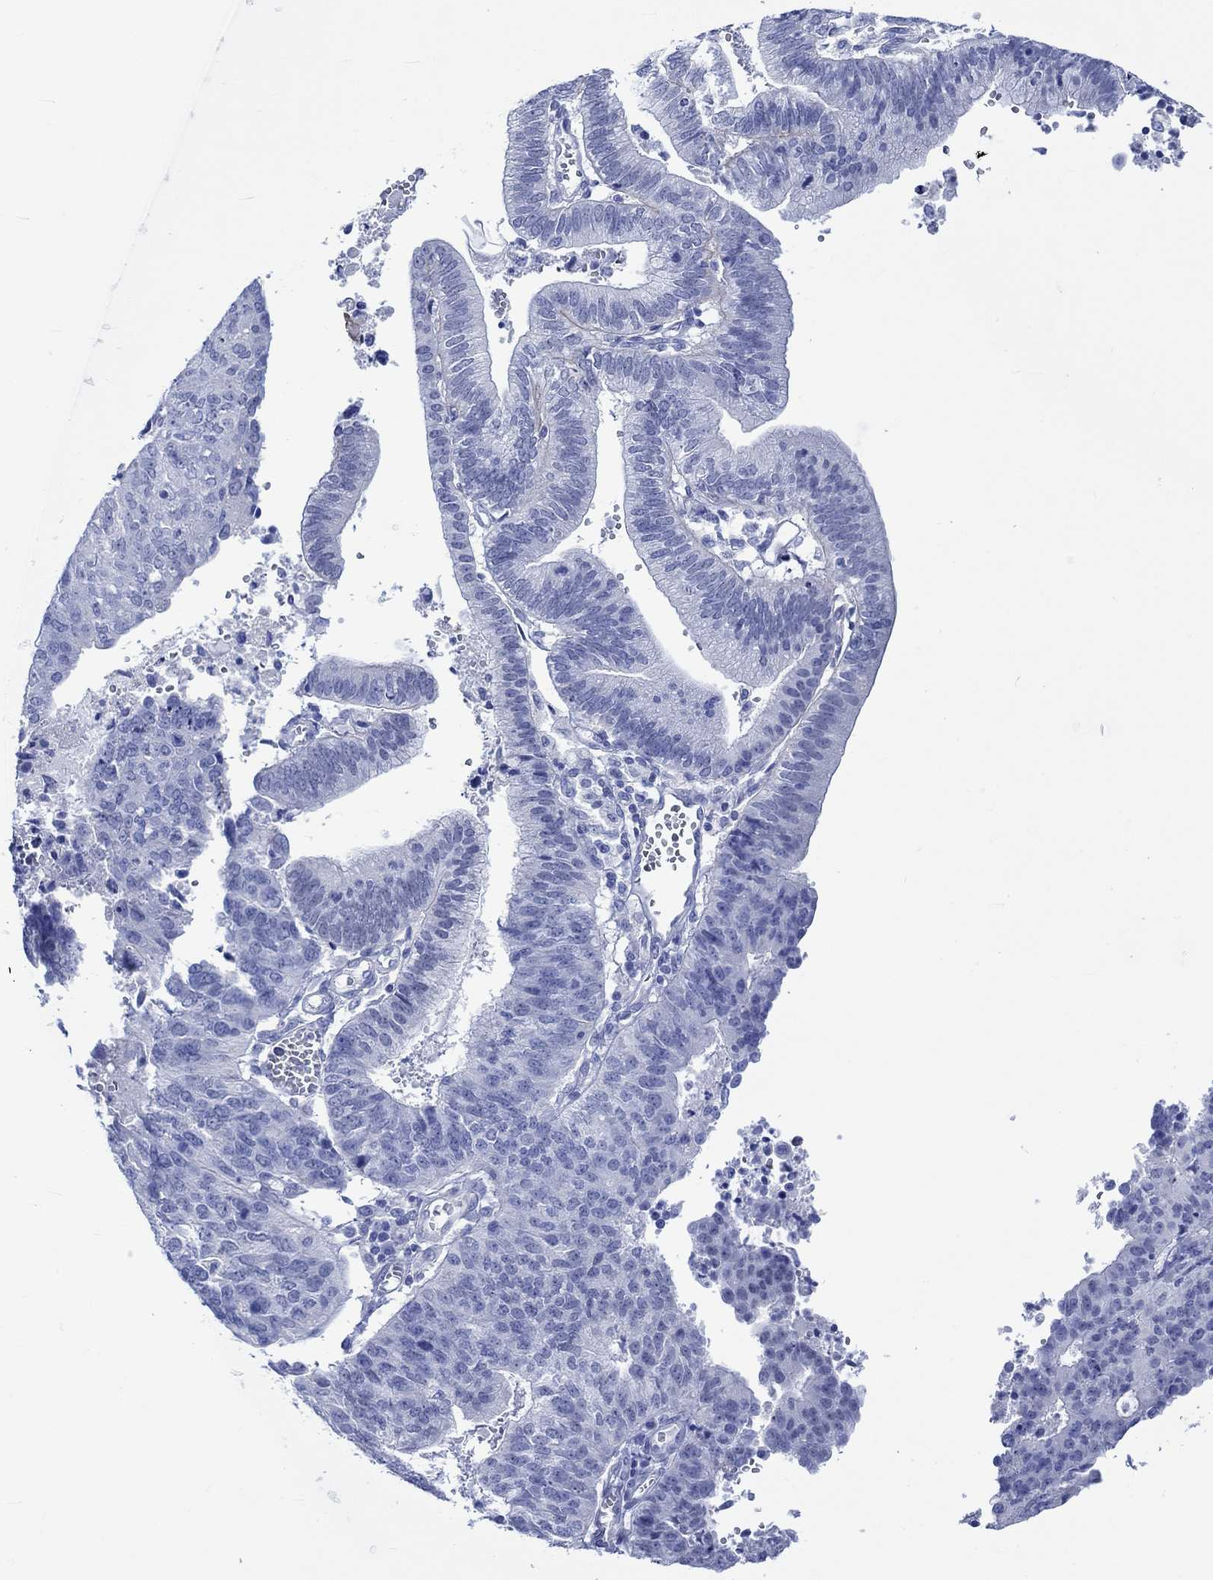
{"staining": {"intensity": "negative", "quantity": "none", "location": "none"}, "tissue": "endometrial cancer", "cell_type": "Tumor cells", "image_type": "cancer", "snomed": [{"axis": "morphology", "description": "Adenocarcinoma, NOS"}, {"axis": "topography", "description": "Endometrium"}], "caption": "Photomicrograph shows no significant protein positivity in tumor cells of endometrial adenocarcinoma.", "gene": "KLHL33", "patient": {"sex": "female", "age": 82}}